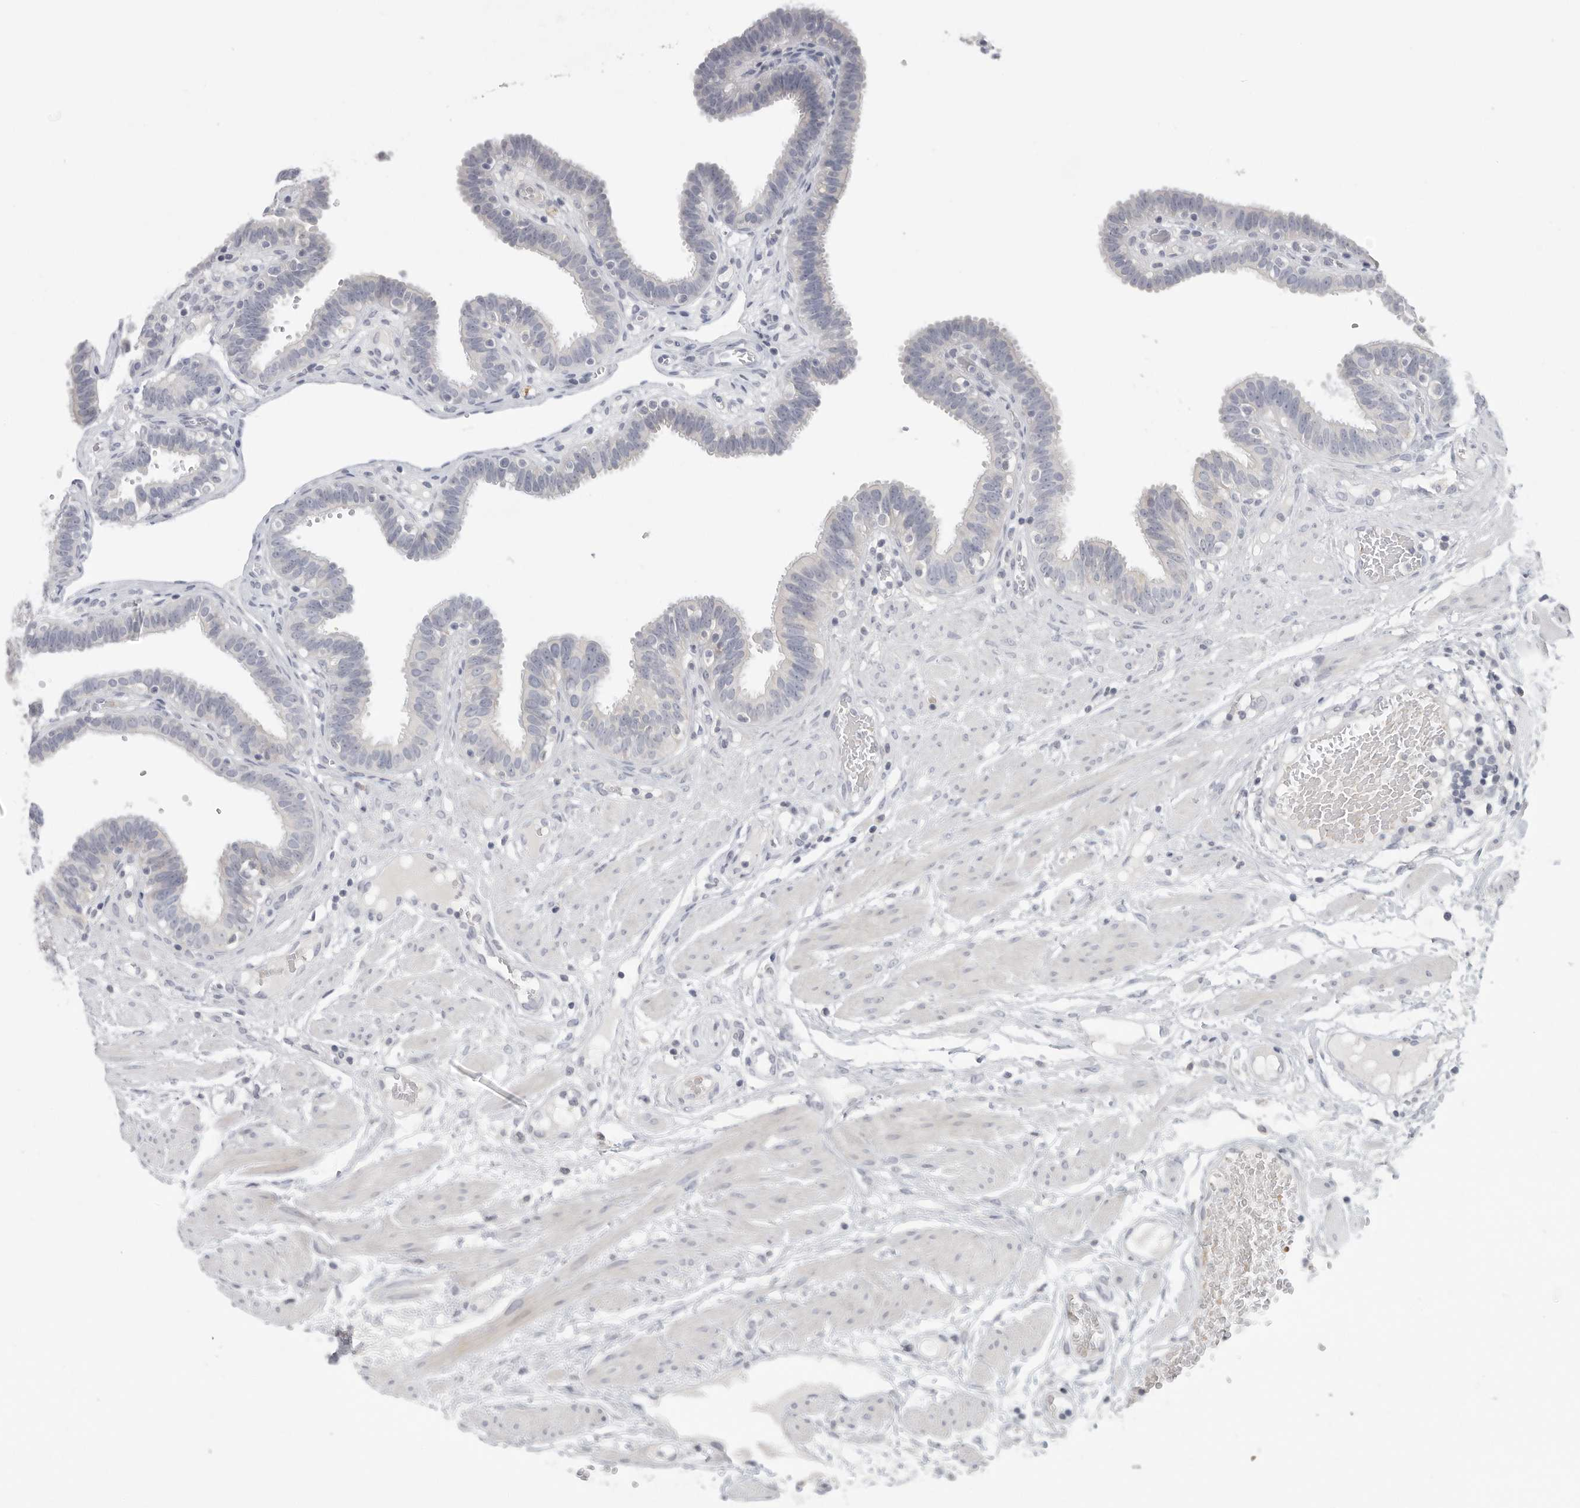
{"staining": {"intensity": "negative", "quantity": "none", "location": "none"}, "tissue": "fallopian tube", "cell_type": "Glandular cells", "image_type": "normal", "snomed": [{"axis": "morphology", "description": "Normal tissue, NOS"}, {"axis": "topography", "description": "Fallopian tube"}, {"axis": "topography", "description": "Placenta"}], "caption": "This is an immunohistochemistry (IHC) micrograph of unremarkable fallopian tube. There is no expression in glandular cells.", "gene": "DNAJC11", "patient": {"sex": "female", "age": 32}}